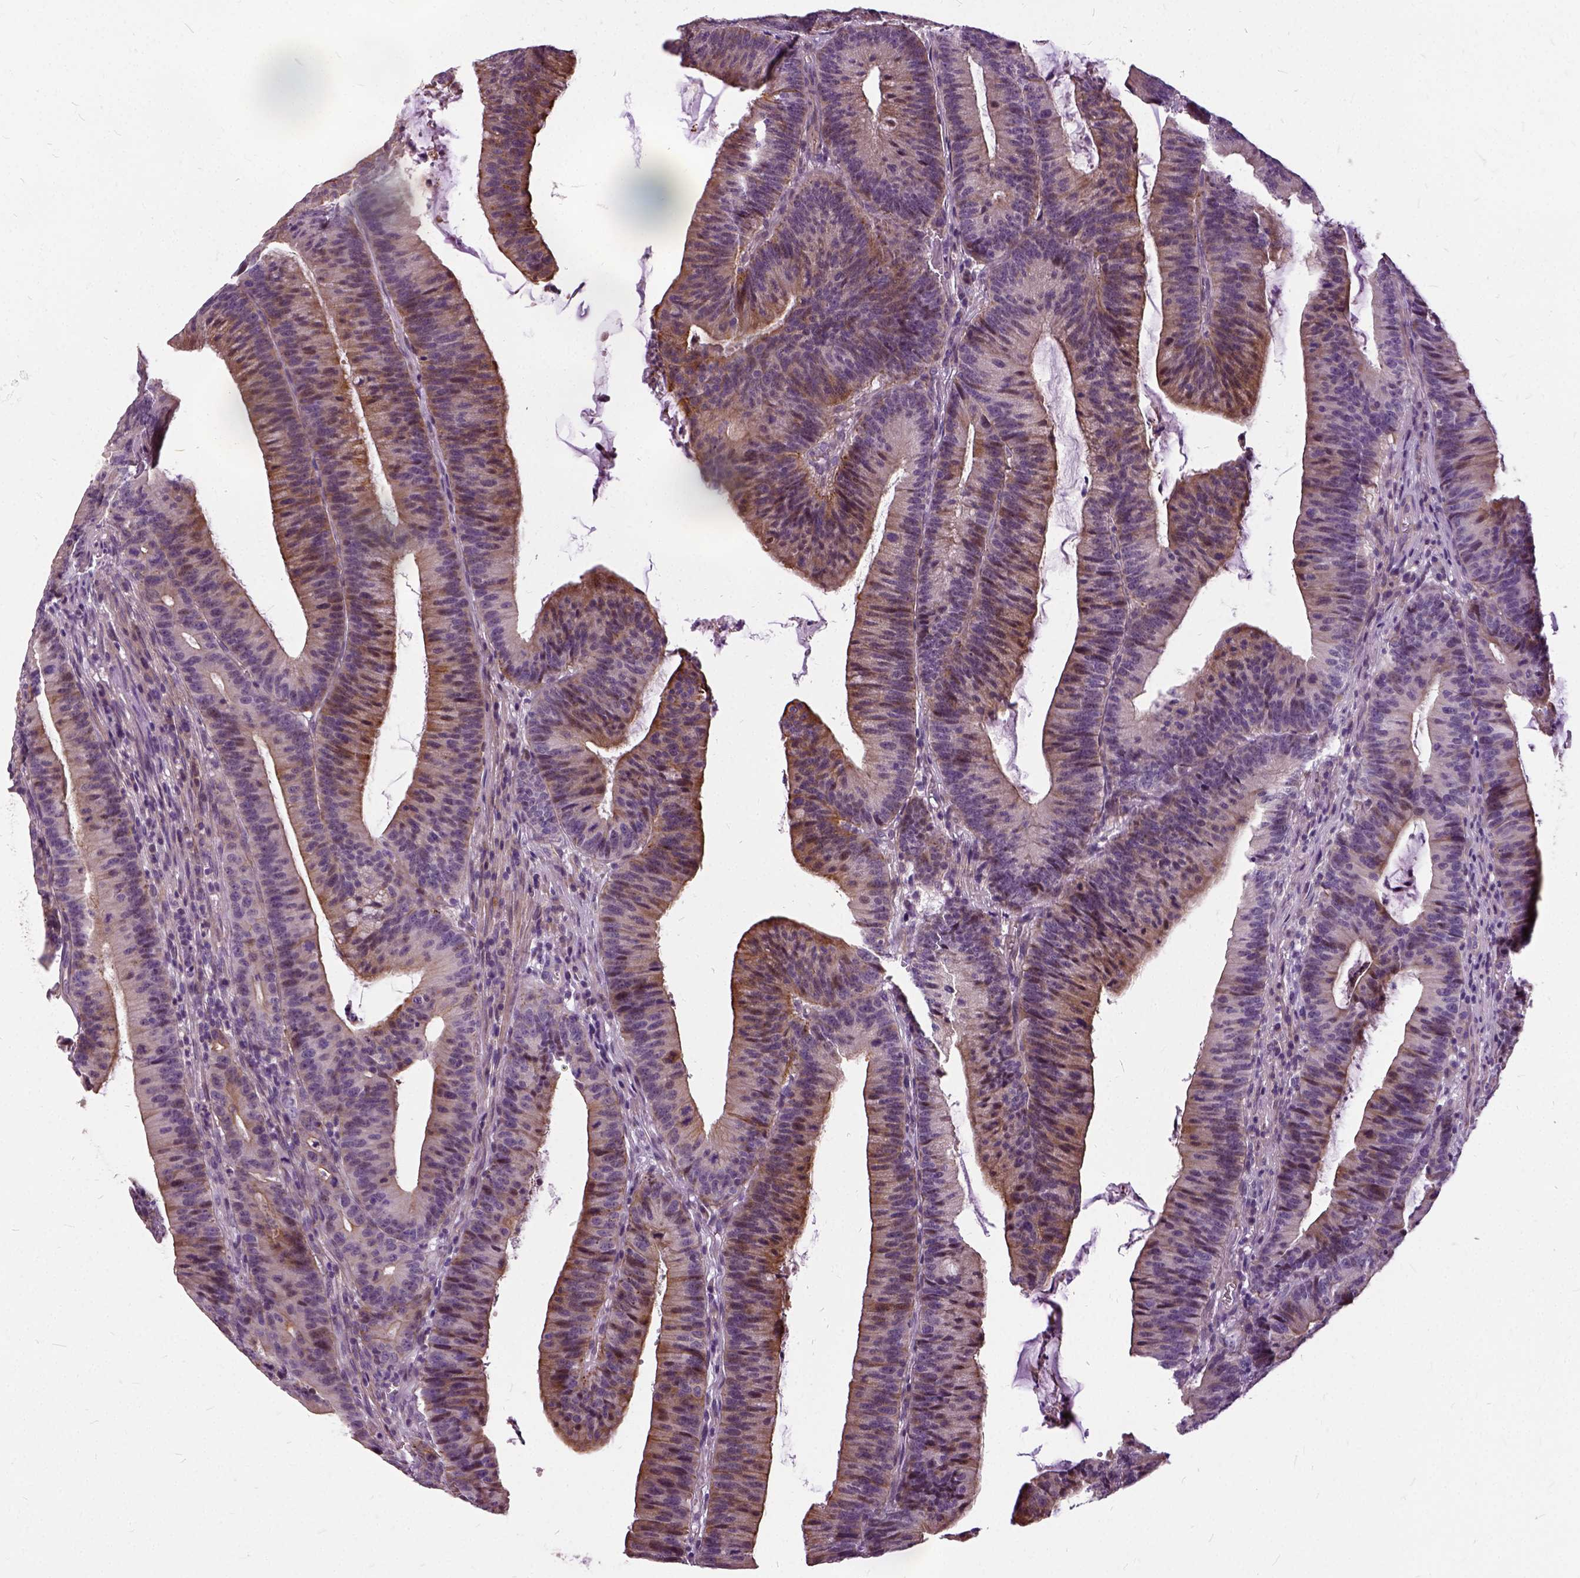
{"staining": {"intensity": "moderate", "quantity": ">75%", "location": "cytoplasmic/membranous"}, "tissue": "colorectal cancer", "cell_type": "Tumor cells", "image_type": "cancer", "snomed": [{"axis": "morphology", "description": "Adenocarcinoma, NOS"}, {"axis": "topography", "description": "Colon"}], "caption": "This is an image of immunohistochemistry staining of colorectal adenocarcinoma, which shows moderate staining in the cytoplasmic/membranous of tumor cells.", "gene": "ILRUN", "patient": {"sex": "female", "age": 78}}